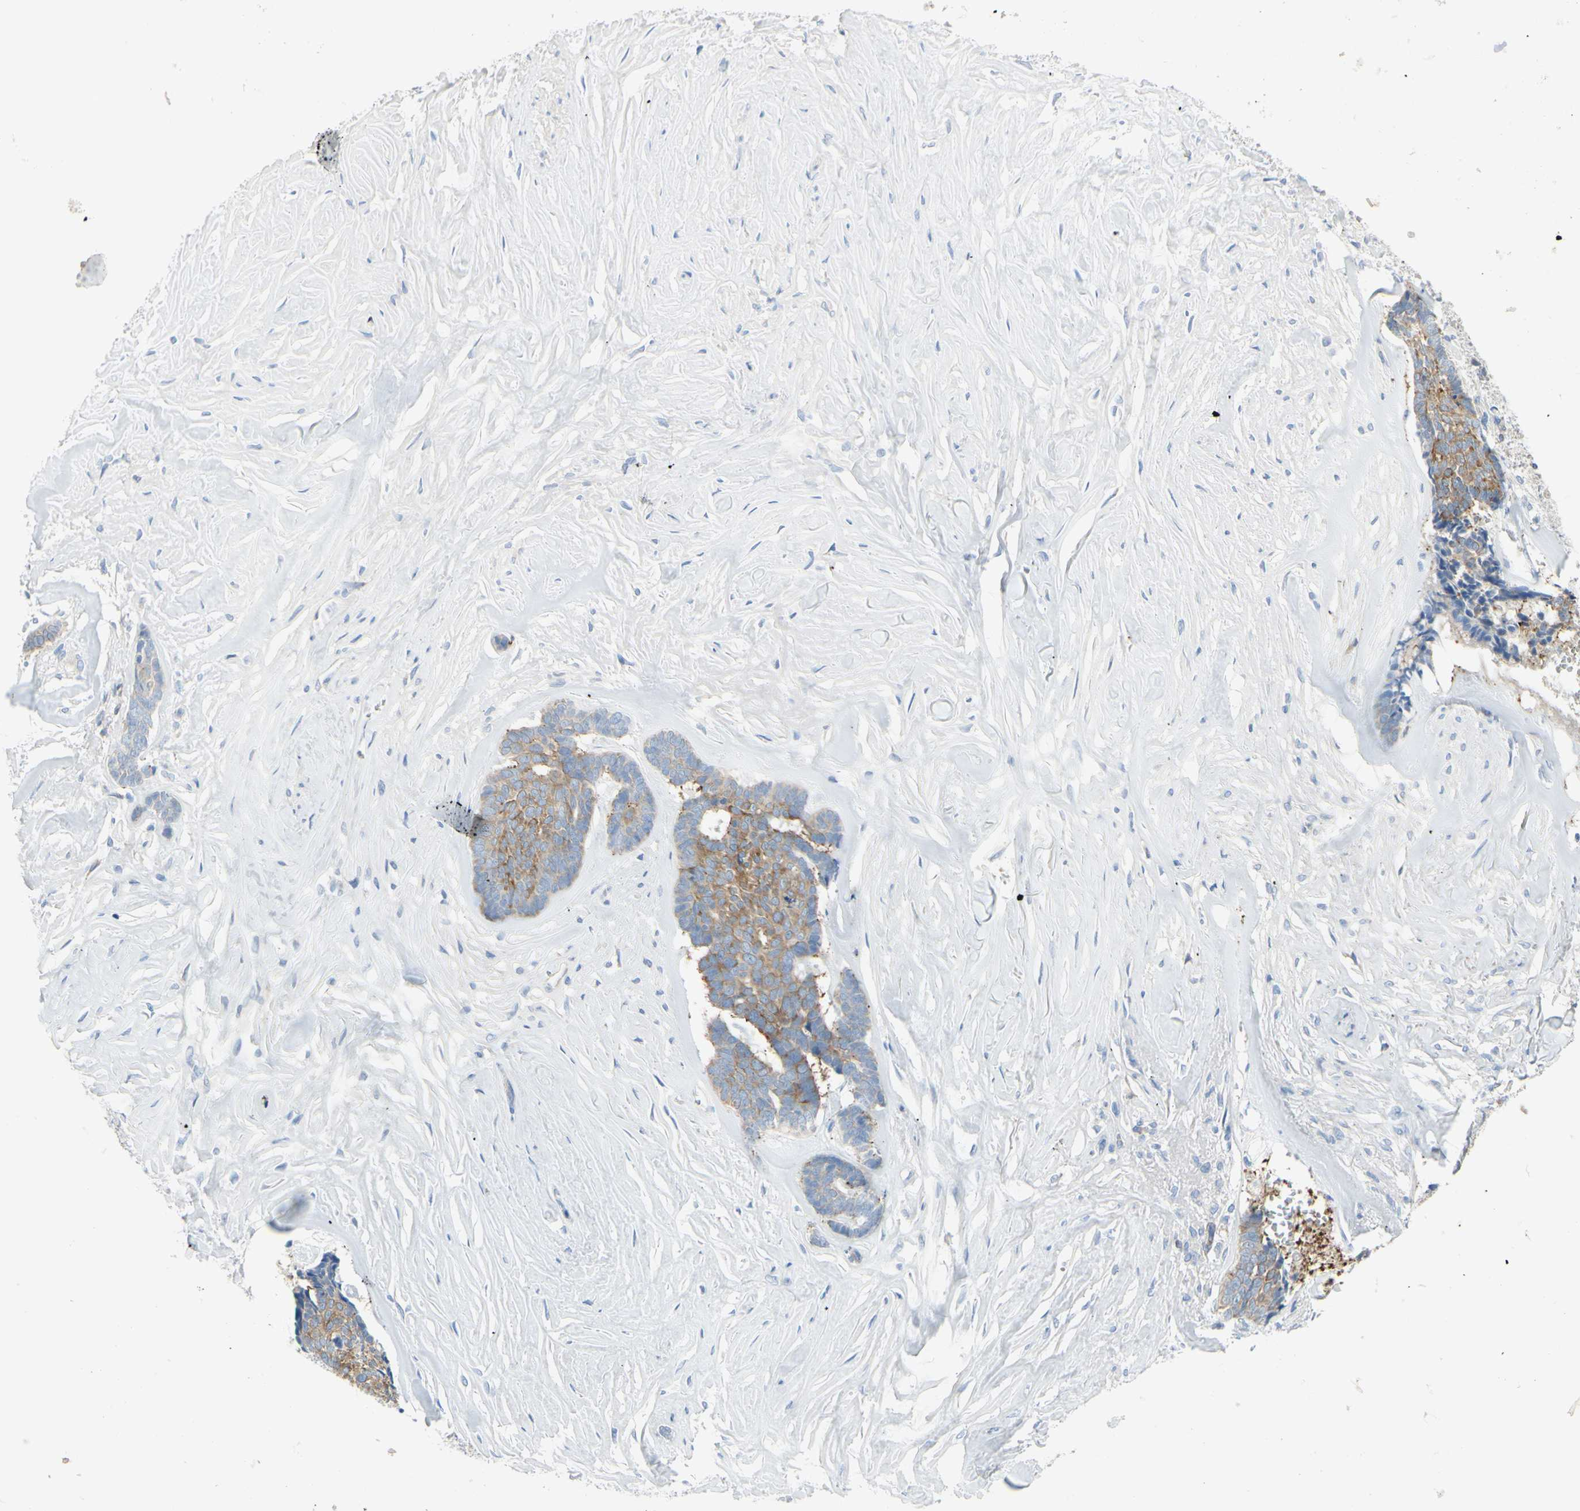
{"staining": {"intensity": "moderate", "quantity": ">75%", "location": "cytoplasmic/membranous"}, "tissue": "skin cancer", "cell_type": "Tumor cells", "image_type": "cancer", "snomed": [{"axis": "morphology", "description": "Basal cell carcinoma"}, {"axis": "topography", "description": "Skin"}], "caption": "Skin cancer stained for a protein (brown) displays moderate cytoplasmic/membranous positive expression in about >75% of tumor cells.", "gene": "MUC1", "patient": {"sex": "male", "age": 84}}